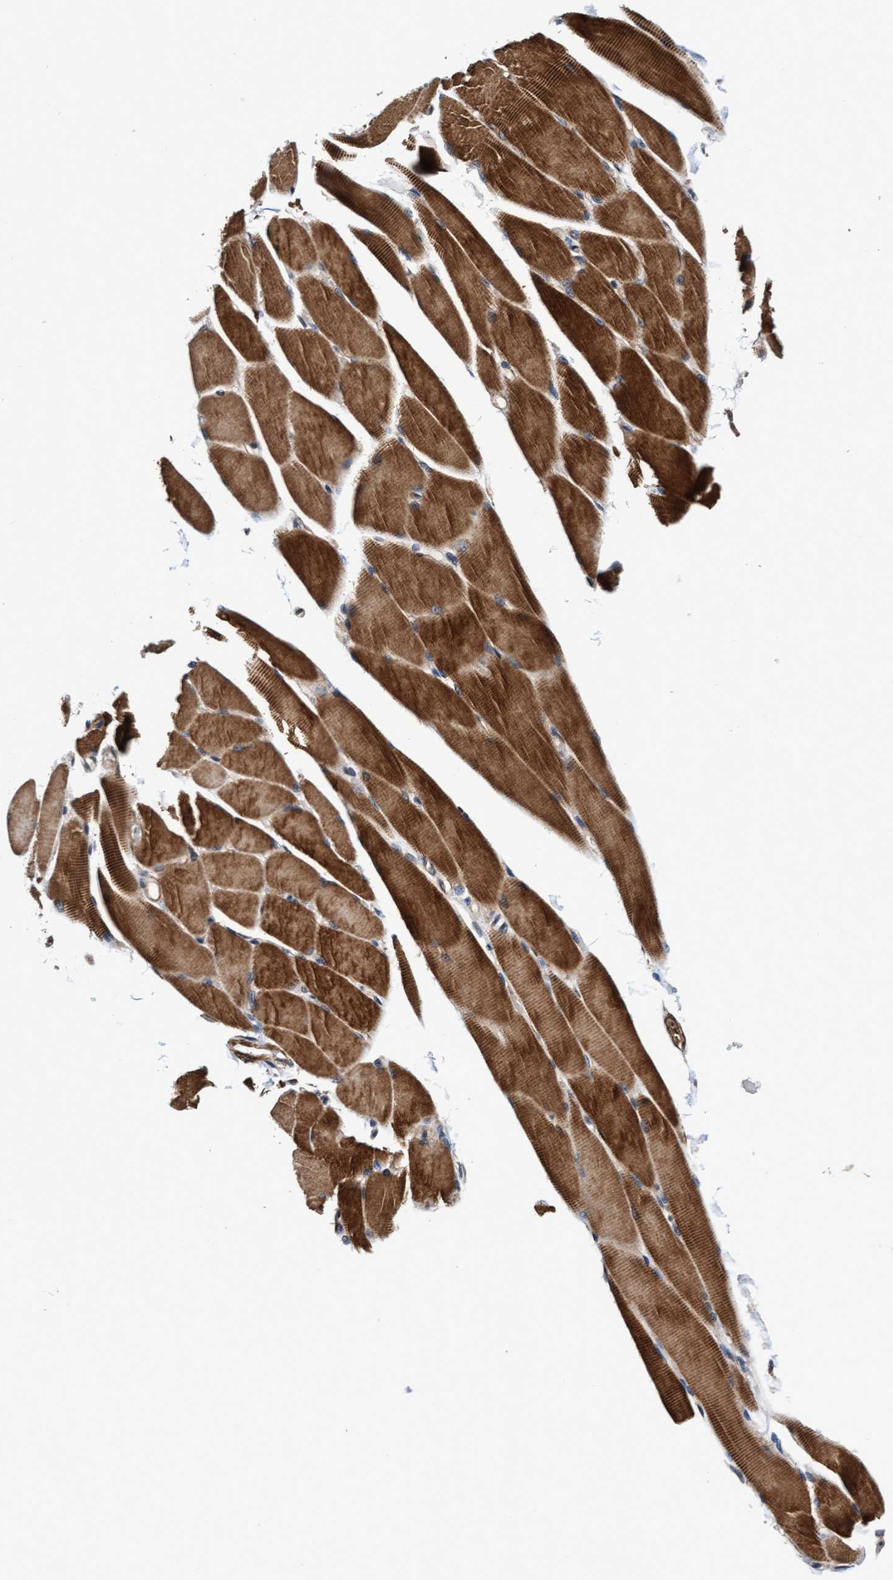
{"staining": {"intensity": "strong", "quantity": ">75%", "location": "cytoplasmic/membranous"}, "tissue": "skeletal muscle", "cell_type": "Myocytes", "image_type": "normal", "snomed": [{"axis": "morphology", "description": "Normal tissue, NOS"}, {"axis": "topography", "description": "Skeletal muscle"}, {"axis": "topography", "description": "Peripheral nerve tissue"}], "caption": "A histopathology image showing strong cytoplasmic/membranous positivity in approximately >75% of myocytes in benign skeletal muscle, as visualized by brown immunohistochemical staining.", "gene": "EFCAB13", "patient": {"sex": "female", "age": 84}}